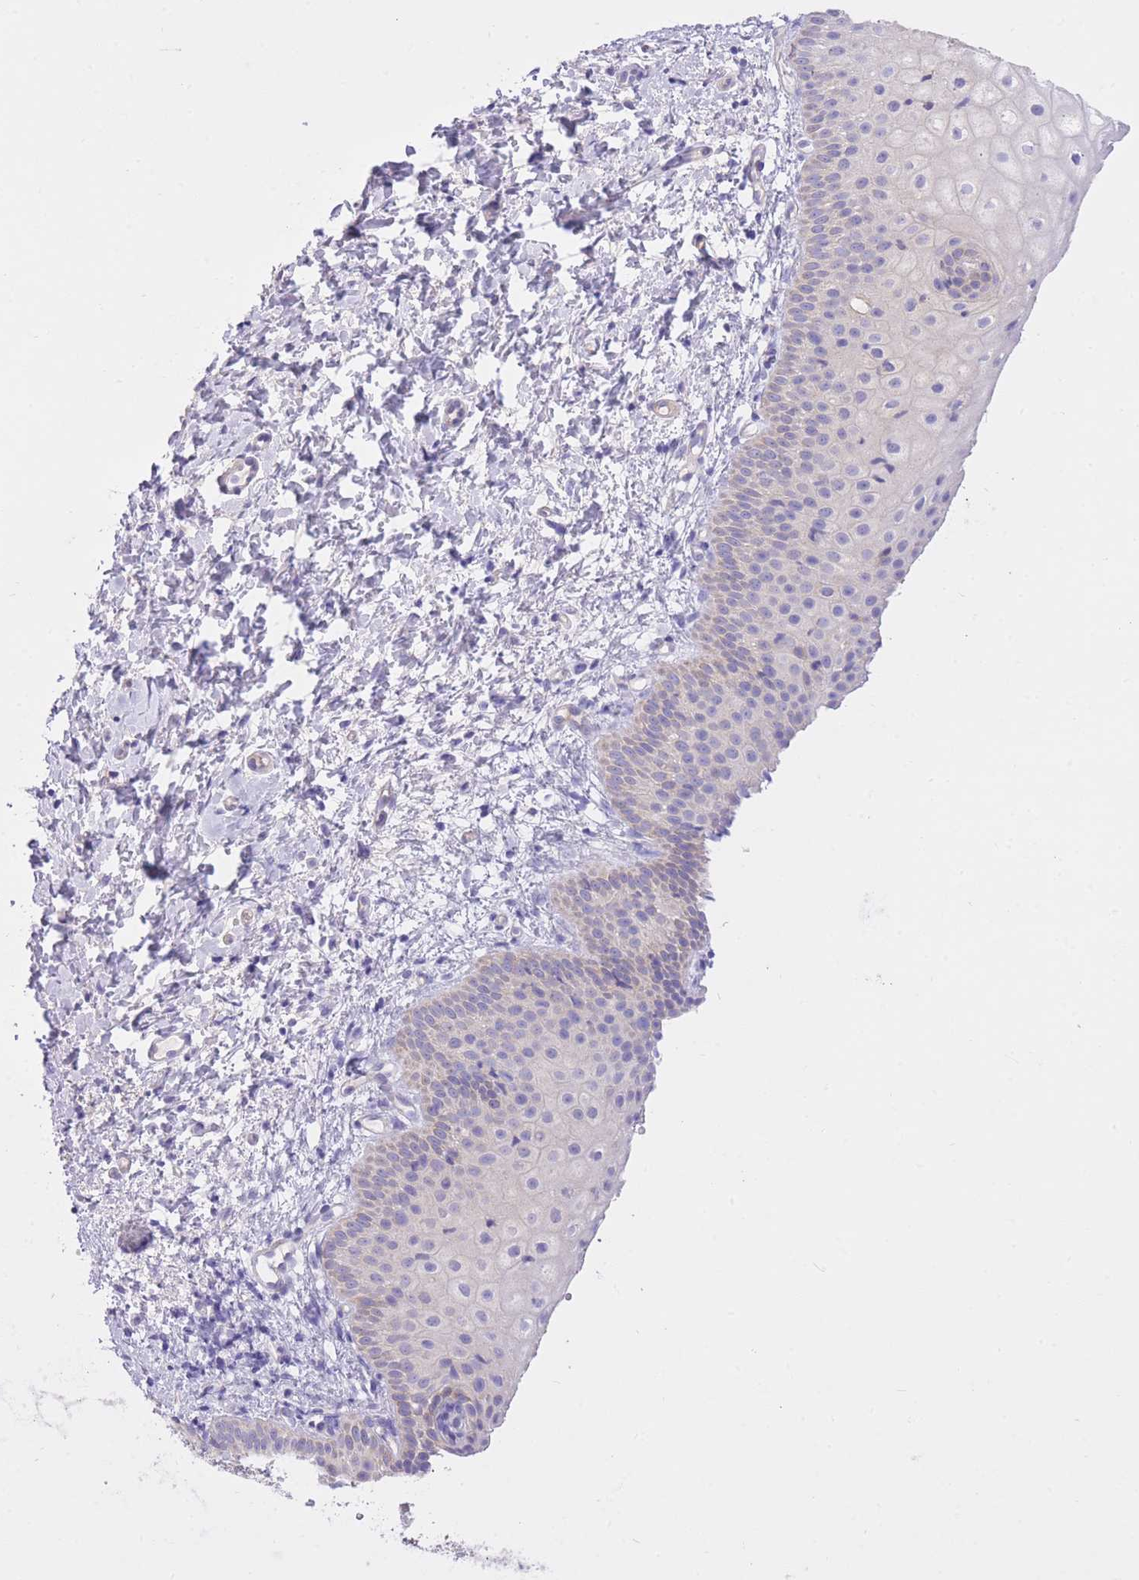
{"staining": {"intensity": "negative", "quantity": "none", "location": "none"}, "tissue": "vagina", "cell_type": "Squamous epithelial cells", "image_type": "normal", "snomed": [{"axis": "morphology", "description": "Normal tissue, NOS"}, {"axis": "topography", "description": "Vagina"}], "caption": "The photomicrograph shows no significant expression in squamous epithelial cells of vagina. (DAB (3,3'-diaminobenzidine) IHC visualized using brightfield microscopy, high magnification).", "gene": "PGM1", "patient": {"sex": "female", "age": 56}}